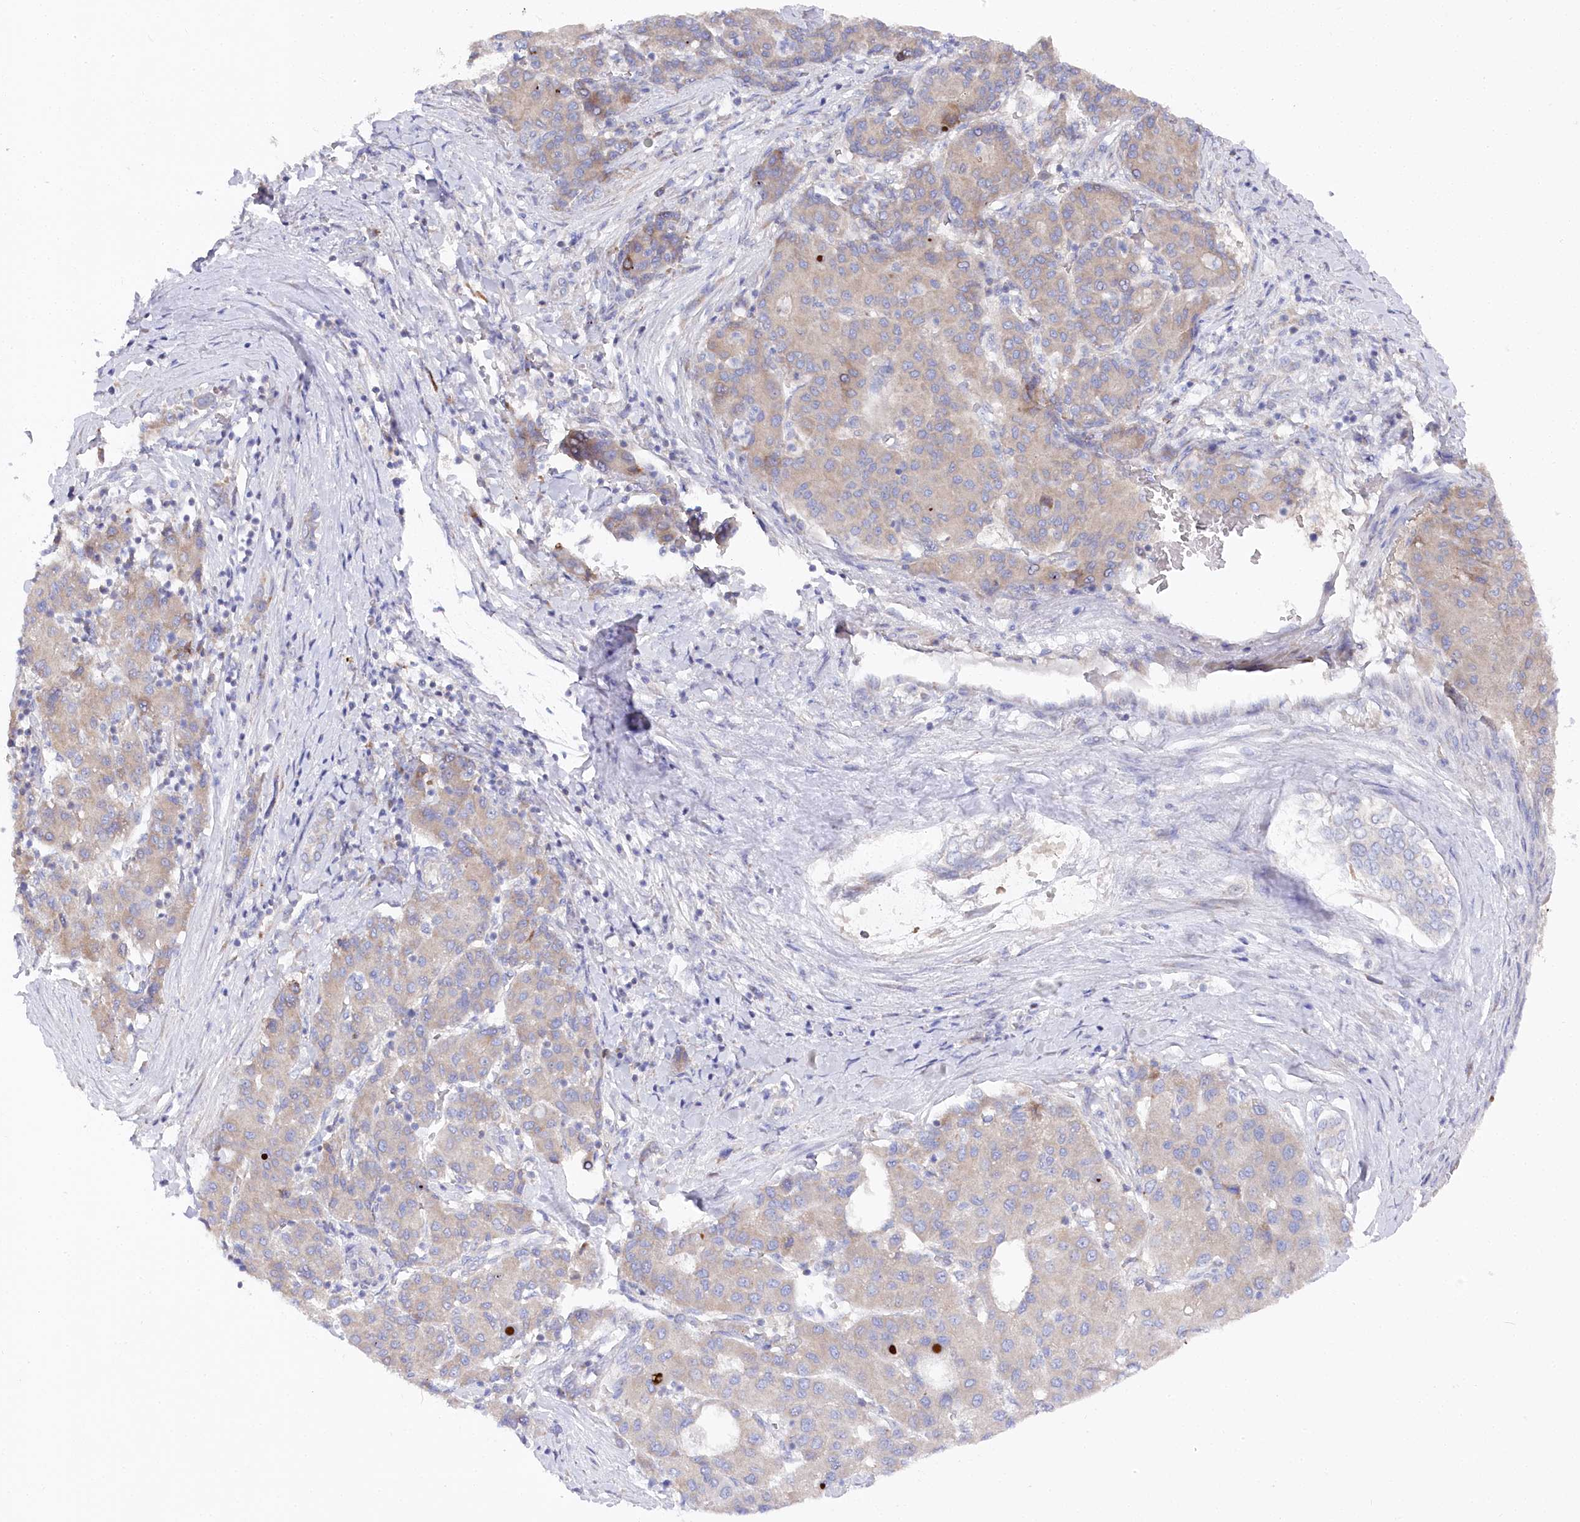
{"staining": {"intensity": "weak", "quantity": ">75%", "location": "cytoplasmic/membranous"}, "tissue": "liver cancer", "cell_type": "Tumor cells", "image_type": "cancer", "snomed": [{"axis": "morphology", "description": "Carcinoma, Hepatocellular, NOS"}, {"axis": "topography", "description": "Liver"}], "caption": "A brown stain highlights weak cytoplasmic/membranous positivity of a protein in human hepatocellular carcinoma (liver) tumor cells.", "gene": "POGLUT1", "patient": {"sex": "male", "age": 65}}